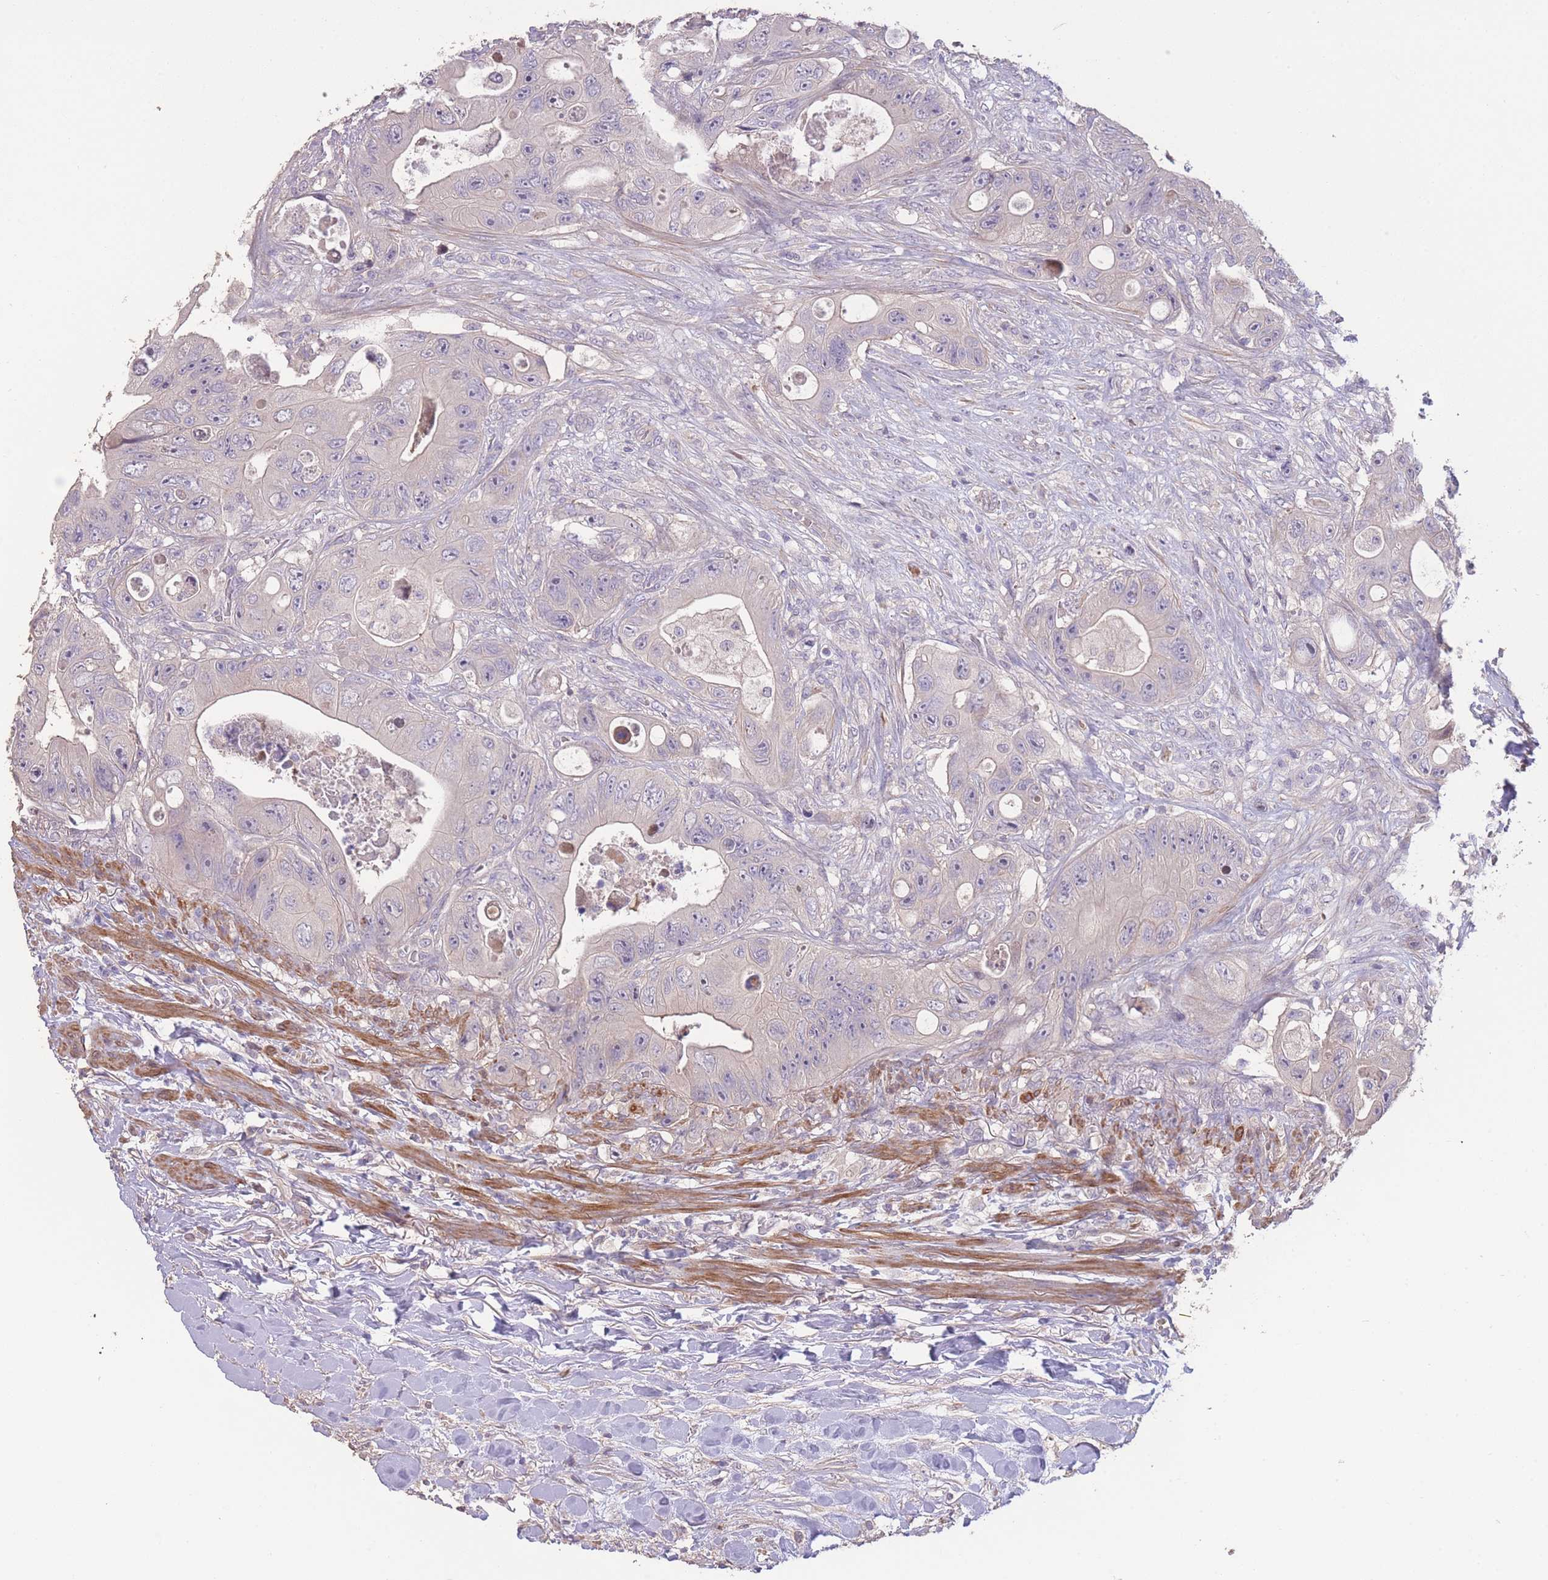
{"staining": {"intensity": "negative", "quantity": "none", "location": "none"}, "tissue": "colorectal cancer", "cell_type": "Tumor cells", "image_type": "cancer", "snomed": [{"axis": "morphology", "description": "Adenocarcinoma, NOS"}, {"axis": "topography", "description": "Colon"}], "caption": "Immunohistochemical staining of human colorectal adenocarcinoma exhibits no significant staining in tumor cells.", "gene": "RSPH10B", "patient": {"sex": "female", "age": 46}}